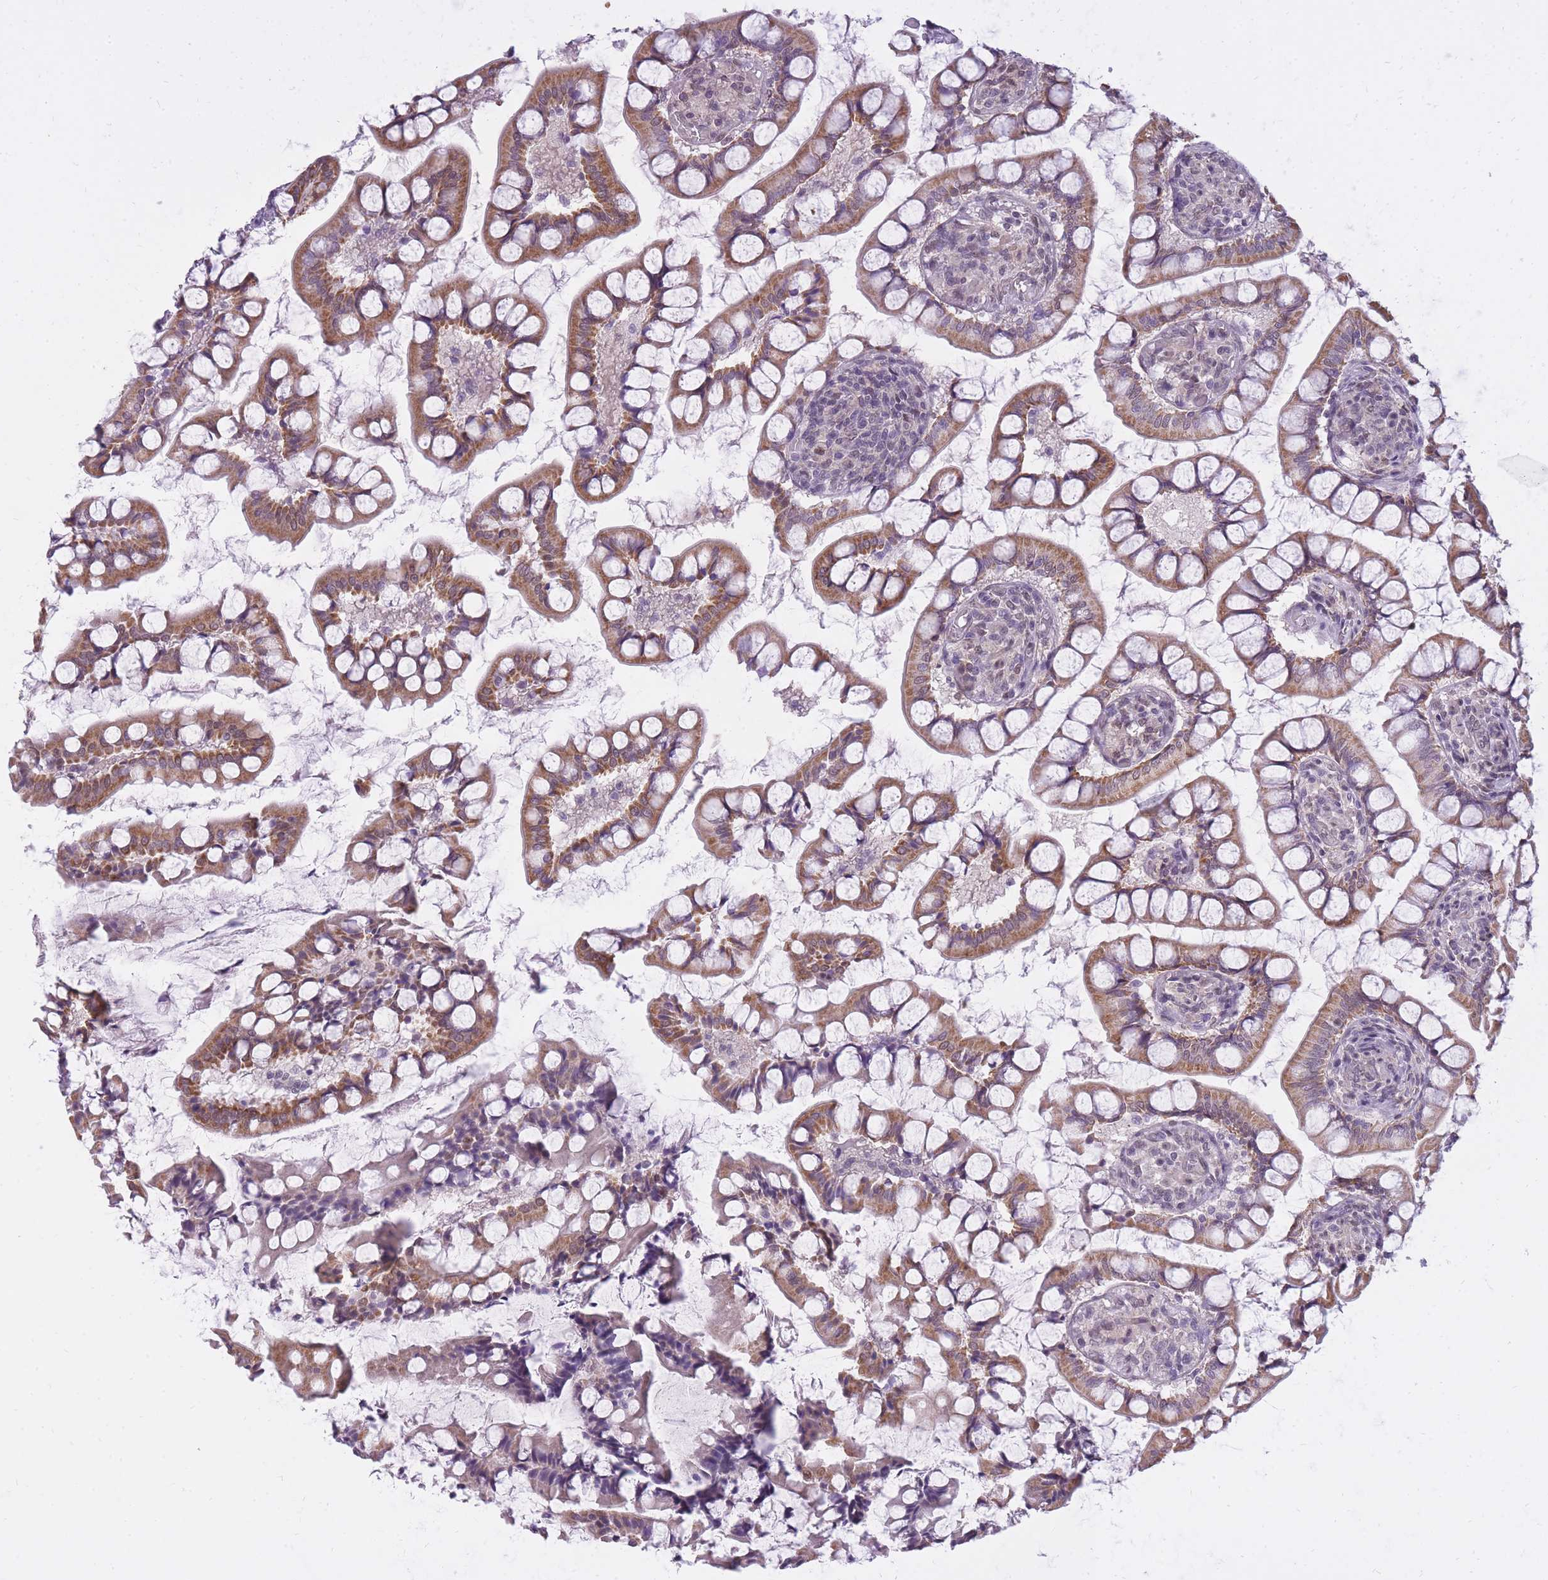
{"staining": {"intensity": "moderate", "quantity": ">75%", "location": "cytoplasmic/membranous"}, "tissue": "small intestine", "cell_type": "Glandular cells", "image_type": "normal", "snomed": [{"axis": "morphology", "description": "Normal tissue, NOS"}, {"axis": "topography", "description": "Small intestine"}], "caption": "Protein staining demonstrates moderate cytoplasmic/membranous staining in approximately >75% of glandular cells in normal small intestine.", "gene": "TIGD1", "patient": {"sex": "male", "age": 52}}